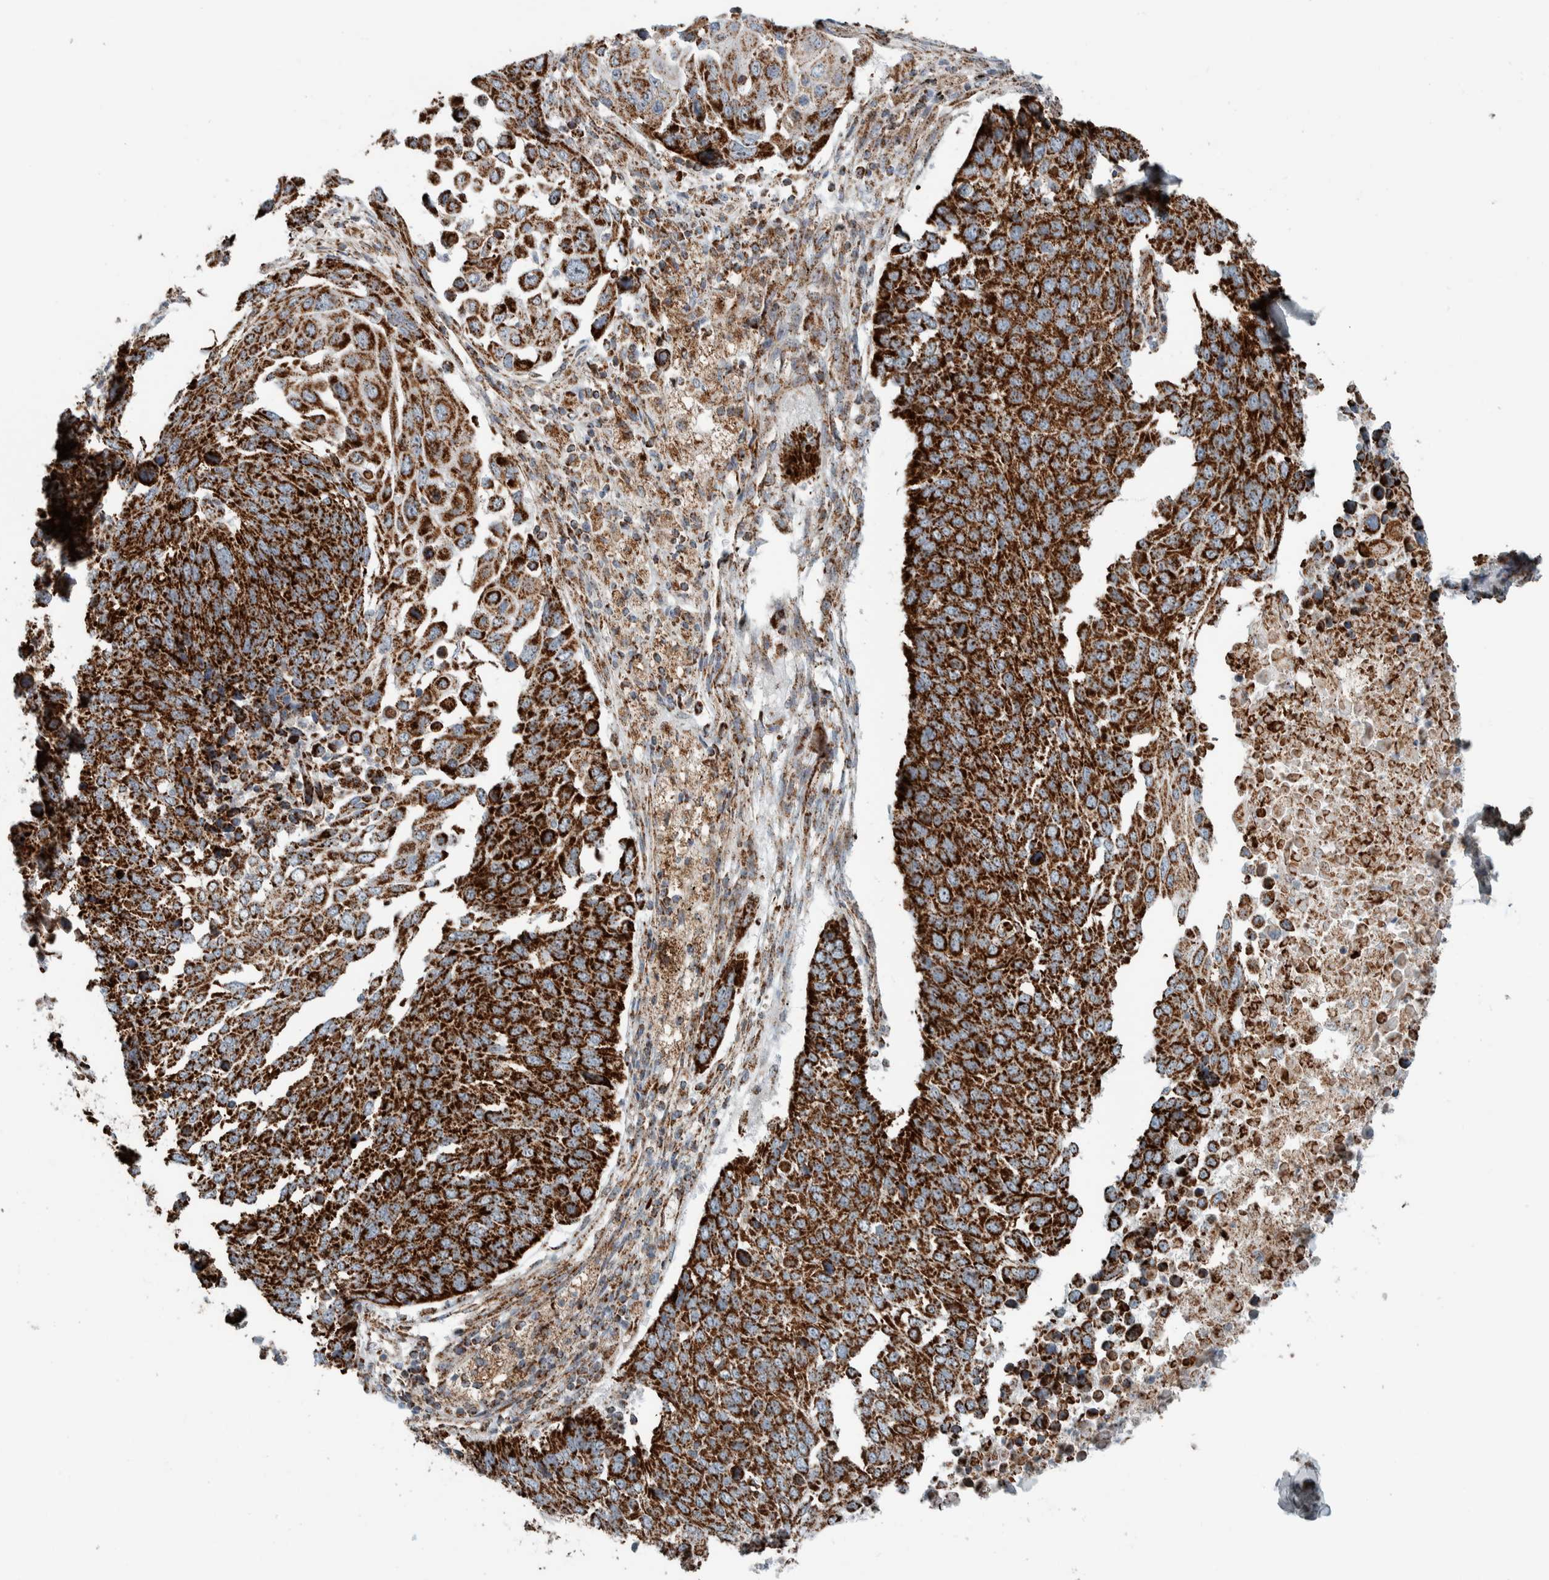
{"staining": {"intensity": "strong", "quantity": ">75%", "location": "cytoplasmic/membranous"}, "tissue": "lung cancer", "cell_type": "Tumor cells", "image_type": "cancer", "snomed": [{"axis": "morphology", "description": "Squamous cell carcinoma, NOS"}, {"axis": "topography", "description": "Lung"}], "caption": "A histopathology image of human lung squamous cell carcinoma stained for a protein demonstrates strong cytoplasmic/membranous brown staining in tumor cells.", "gene": "CNTROB", "patient": {"sex": "male", "age": 66}}